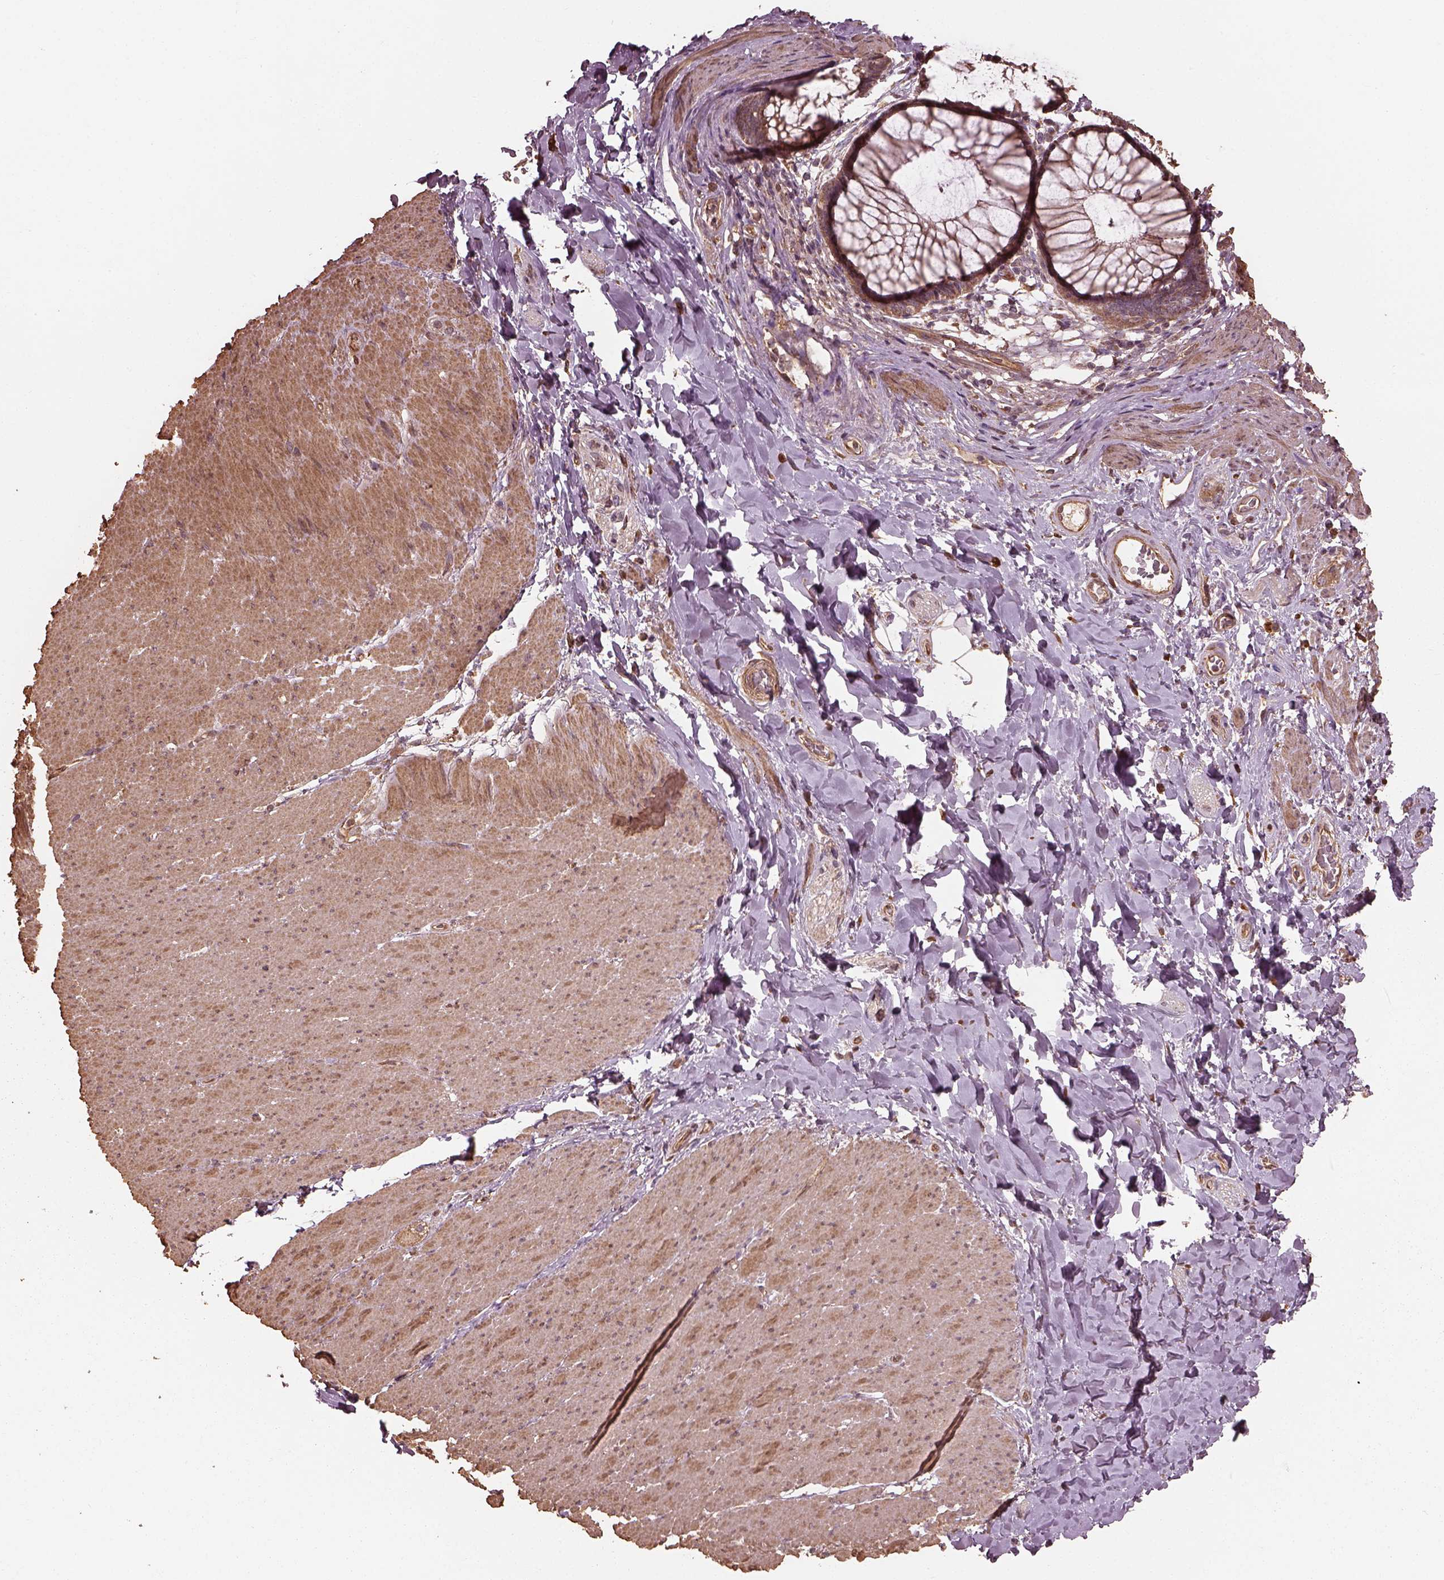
{"staining": {"intensity": "moderate", "quantity": ">75%", "location": "cytoplasmic/membranous"}, "tissue": "smooth muscle", "cell_type": "Smooth muscle cells", "image_type": "normal", "snomed": [{"axis": "morphology", "description": "Normal tissue, NOS"}, {"axis": "topography", "description": "Smooth muscle"}, {"axis": "topography", "description": "Rectum"}], "caption": "Immunohistochemistry (IHC) histopathology image of normal smooth muscle: human smooth muscle stained using immunohistochemistry (IHC) displays medium levels of moderate protein expression localized specifically in the cytoplasmic/membranous of smooth muscle cells, appearing as a cytoplasmic/membranous brown color.", "gene": "METTL4", "patient": {"sex": "male", "age": 53}}